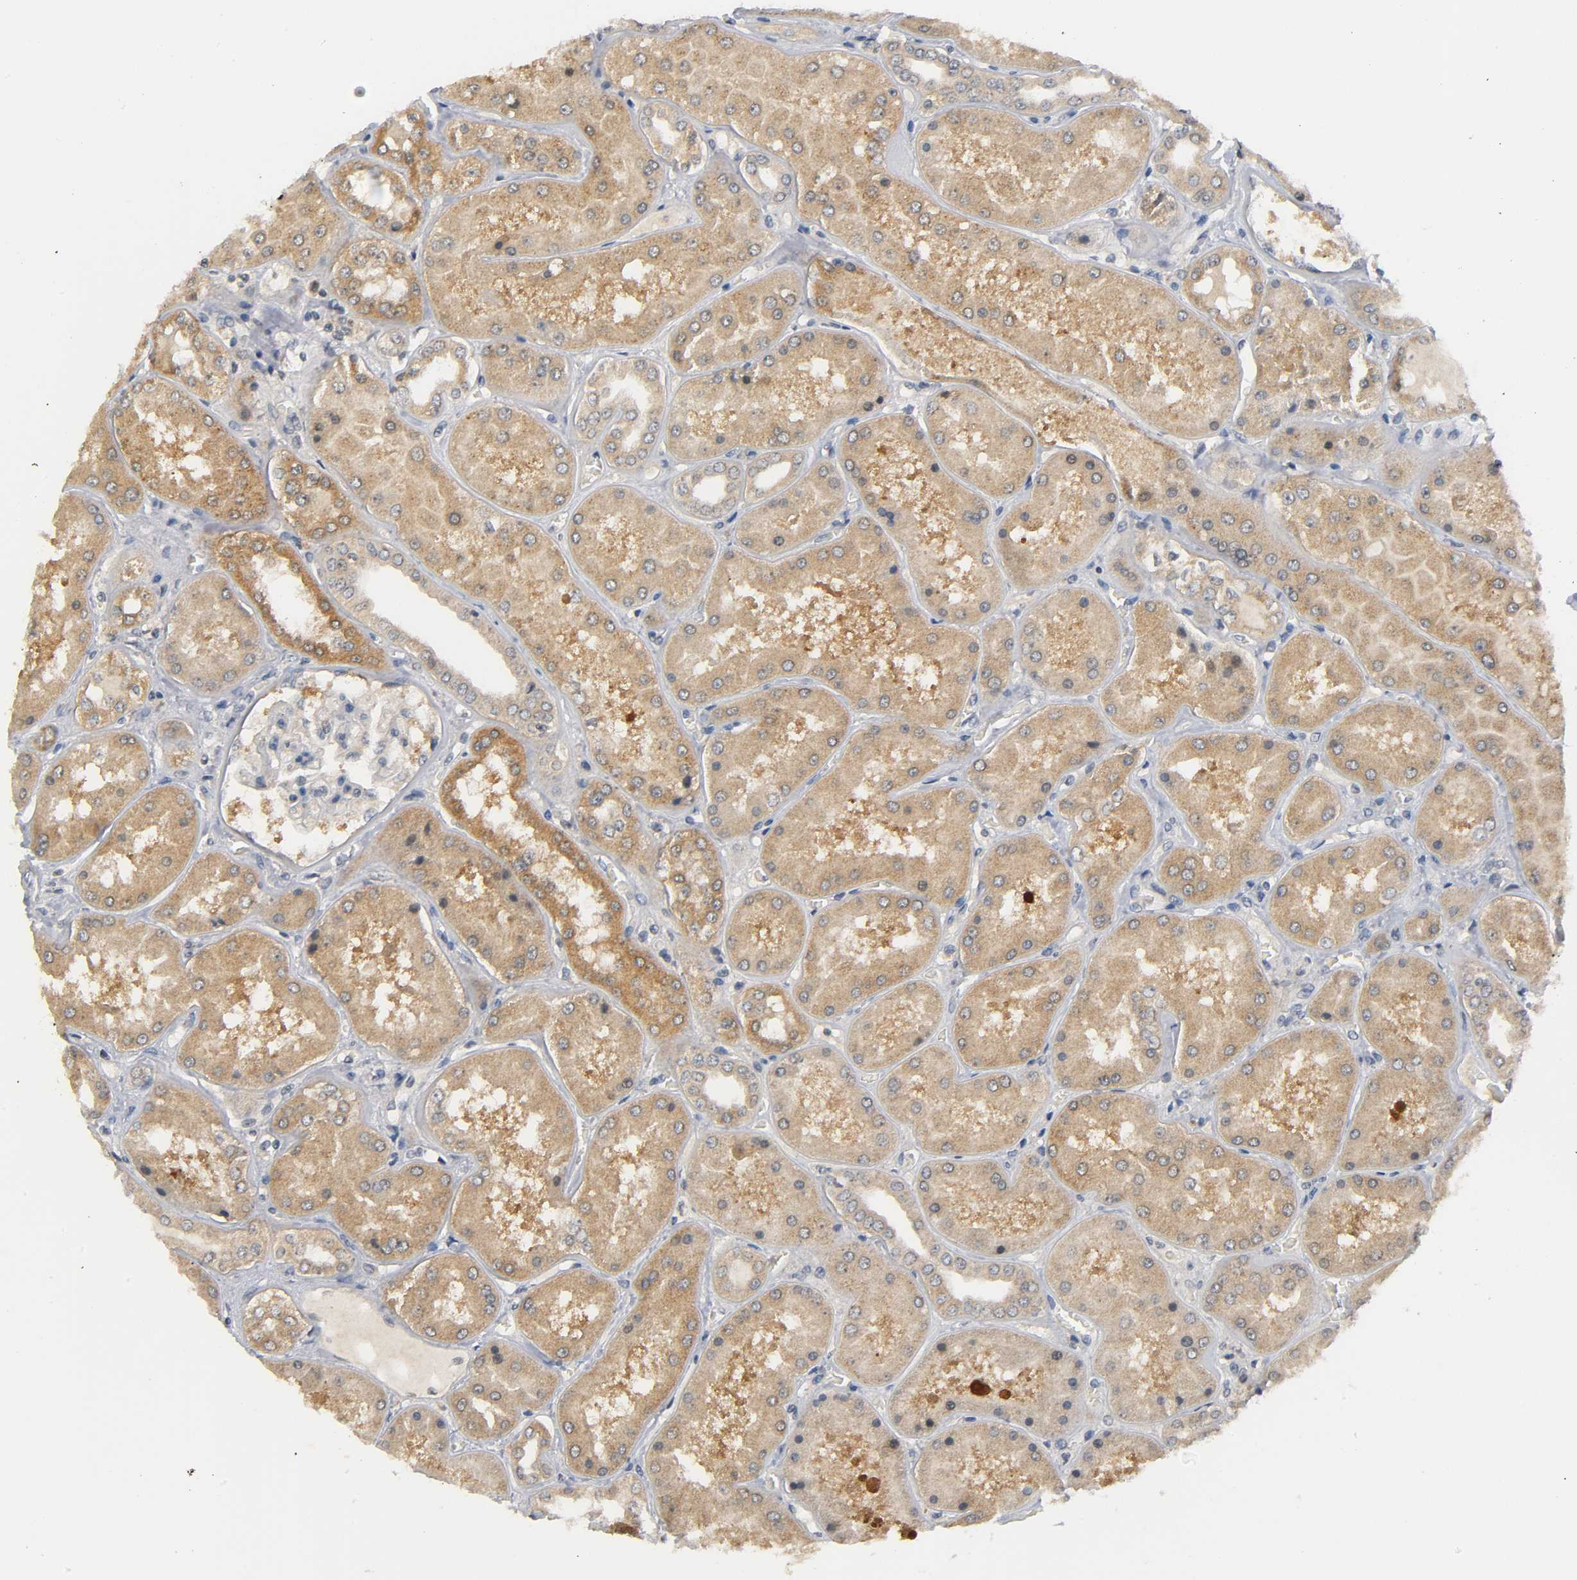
{"staining": {"intensity": "weak", "quantity": "25%-75%", "location": "cytoplasmic/membranous"}, "tissue": "kidney", "cell_type": "Cells in glomeruli", "image_type": "normal", "snomed": [{"axis": "morphology", "description": "Normal tissue, NOS"}, {"axis": "topography", "description": "Kidney"}], "caption": "A low amount of weak cytoplasmic/membranous expression is present in approximately 25%-75% of cells in glomeruli in unremarkable kidney. Nuclei are stained in blue.", "gene": "MAPK8", "patient": {"sex": "female", "age": 56}}